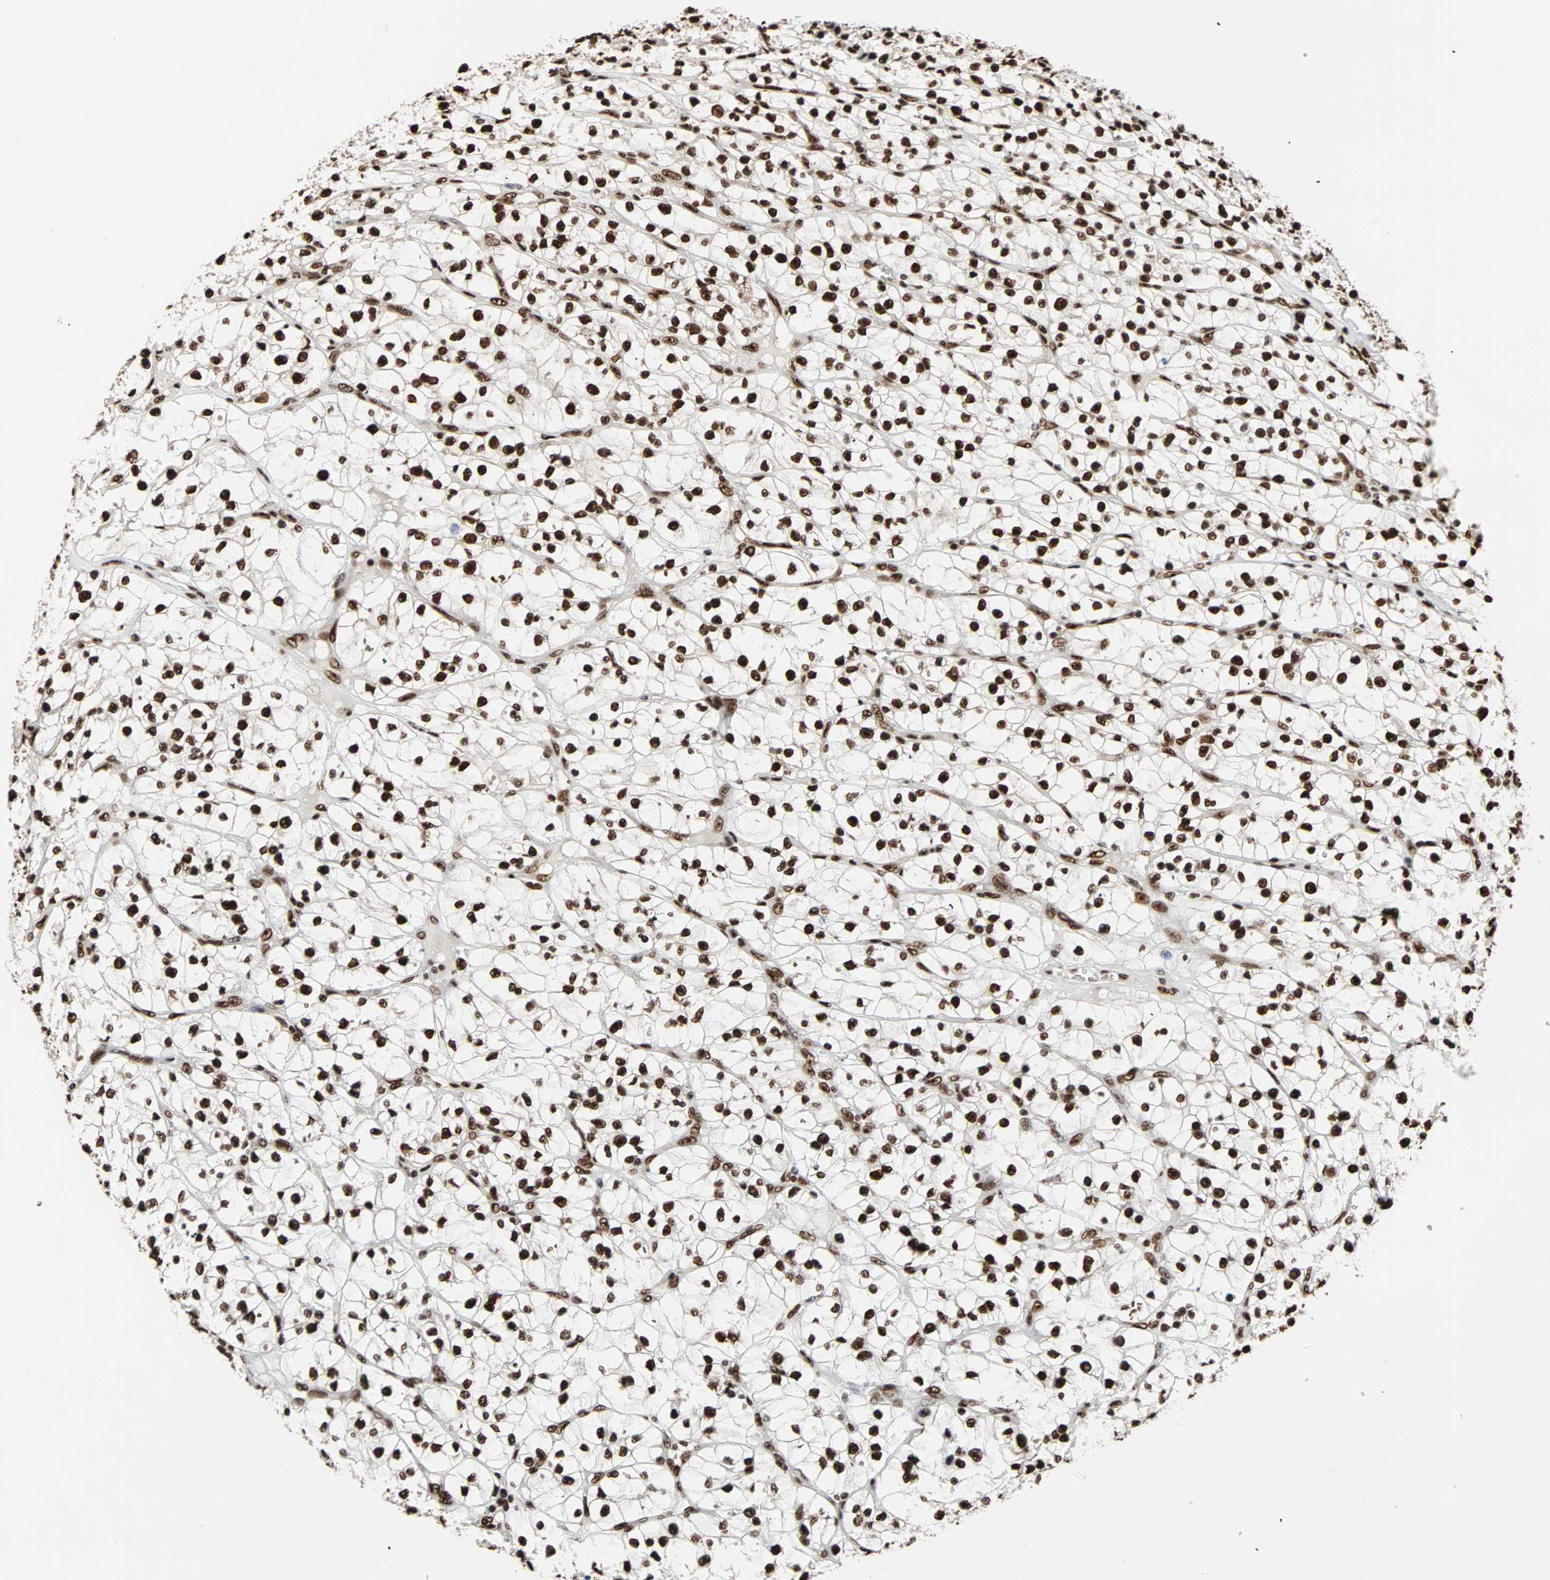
{"staining": {"intensity": "strong", "quantity": ">75%", "location": "nuclear"}, "tissue": "renal cancer", "cell_type": "Tumor cells", "image_type": "cancer", "snomed": [{"axis": "morphology", "description": "Adenocarcinoma, NOS"}, {"axis": "topography", "description": "Kidney"}], "caption": "Protein staining of renal adenocarcinoma tissue exhibits strong nuclear expression in about >75% of tumor cells.", "gene": "ILF2", "patient": {"sex": "female", "age": 57}}